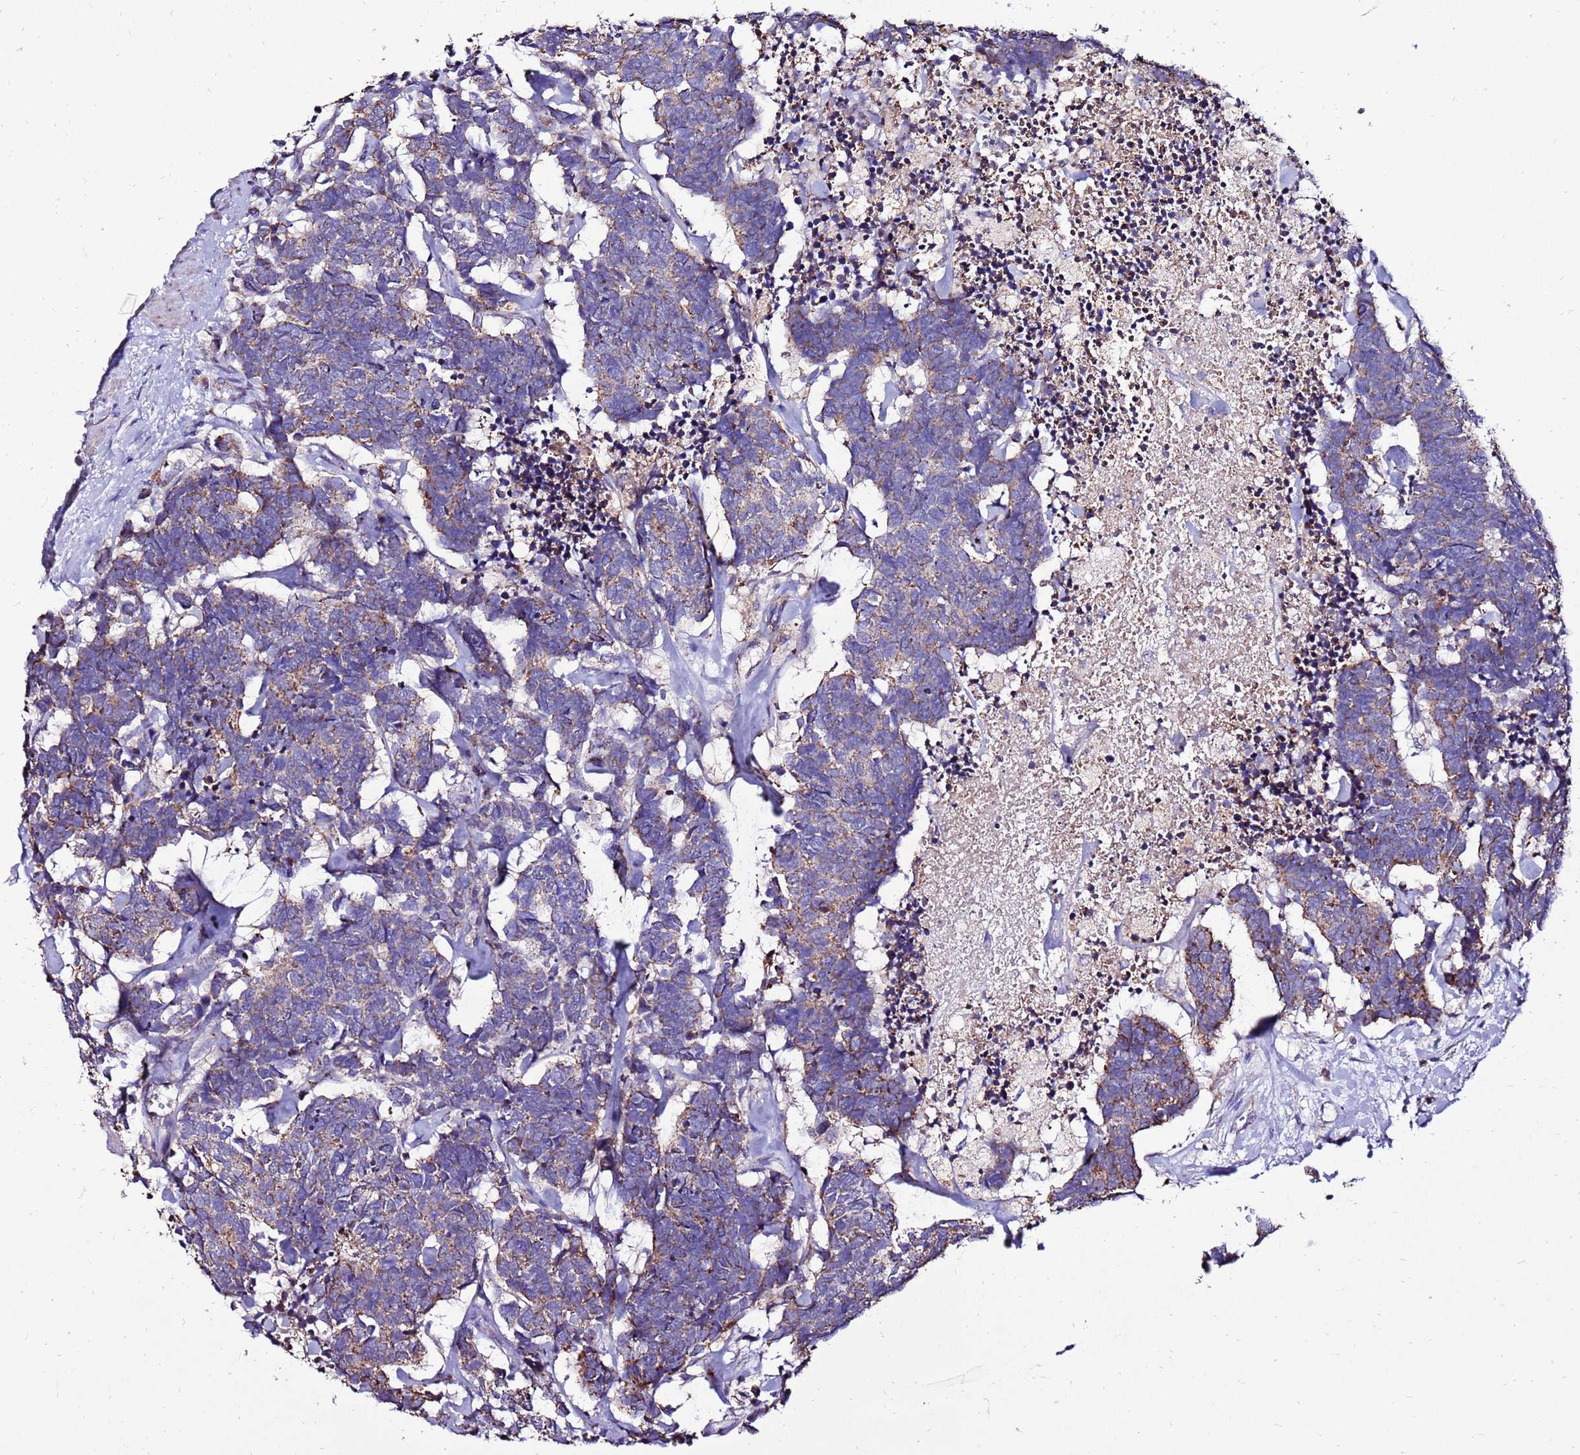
{"staining": {"intensity": "weak", "quantity": ">75%", "location": "cytoplasmic/membranous"}, "tissue": "carcinoid", "cell_type": "Tumor cells", "image_type": "cancer", "snomed": [{"axis": "morphology", "description": "Carcinoma, NOS"}, {"axis": "morphology", "description": "Carcinoid, malignant, NOS"}, {"axis": "topography", "description": "Urinary bladder"}], "caption": "High-power microscopy captured an IHC histopathology image of carcinoid (malignant), revealing weak cytoplasmic/membranous positivity in approximately >75% of tumor cells.", "gene": "SPSB3", "patient": {"sex": "male", "age": 57}}